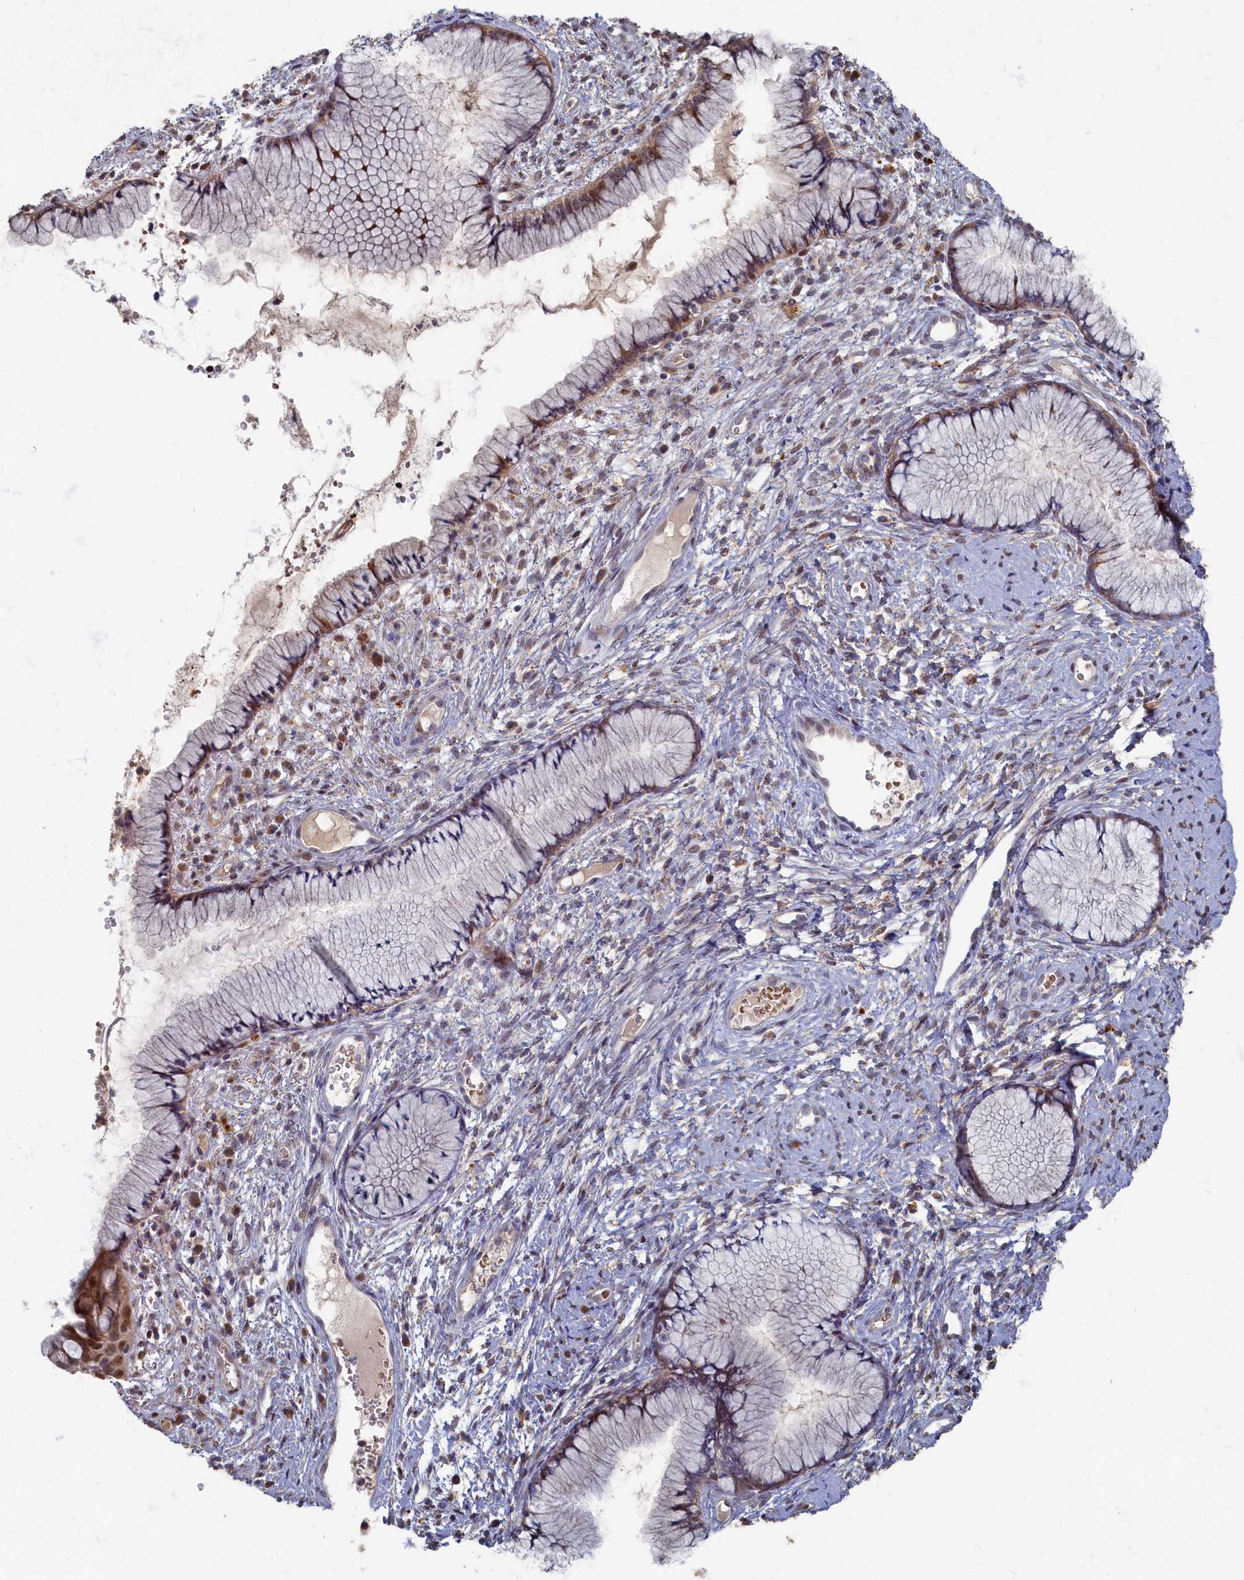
{"staining": {"intensity": "moderate", "quantity": "<25%", "location": "cytoplasmic/membranous,nuclear"}, "tissue": "cervix", "cell_type": "Glandular cells", "image_type": "normal", "snomed": [{"axis": "morphology", "description": "Normal tissue, NOS"}, {"axis": "topography", "description": "Cervix"}], "caption": "Immunohistochemistry staining of unremarkable cervix, which reveals low levels of moderate cytoplasmic/membranous,nuclear staining in about <25% of glandular cells indicating moderate cytoplasmic/membranous,nuclear protein staining. The staining was performed using DAB (3,3'-diaminobenzidine) (brown) for protein detection and nuclei were counterstained in hematoxylin (blue).", "gene": "HUNK", "patient": {"sex": "female", "age": 42}}